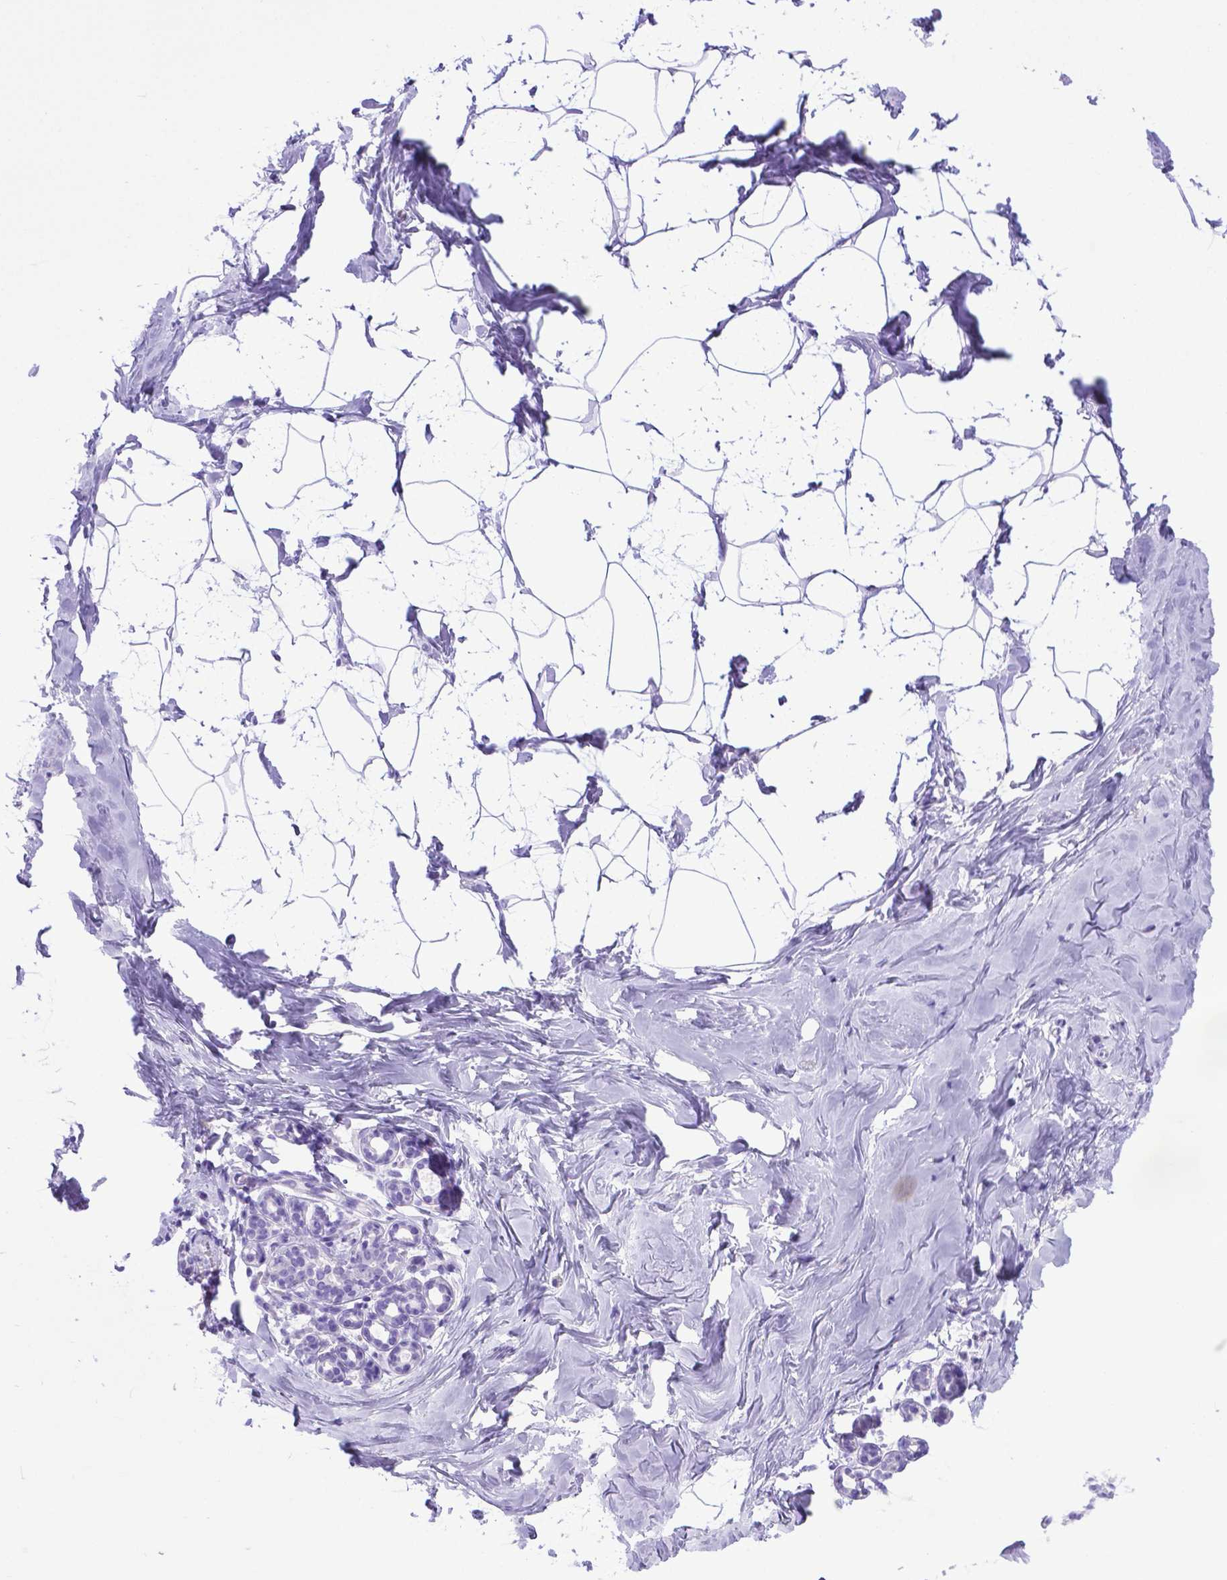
{"staining": {"intensity": "negative", "quantity": "none", "location": "none"}, "tissue": "breast", "cell_type": "Adipocytes", "image_type": "normal", "snomed": [{"axis": "morphology", "description": "Normal tissue, NOS"}, {"axis": "topography", "description": "Breast"}], "caption": "An immunohistochemistry histopathology image of unremarkable breast is shown. There is no staining in adipocytes of breast. (DAB (3,3'-diaminobenzidine) immunohistochemistry (IHC) visualized using brightfield microscopy, high magnification).", "gene": "LZTR1", "patient": {"sex": "female", "age": 32}}